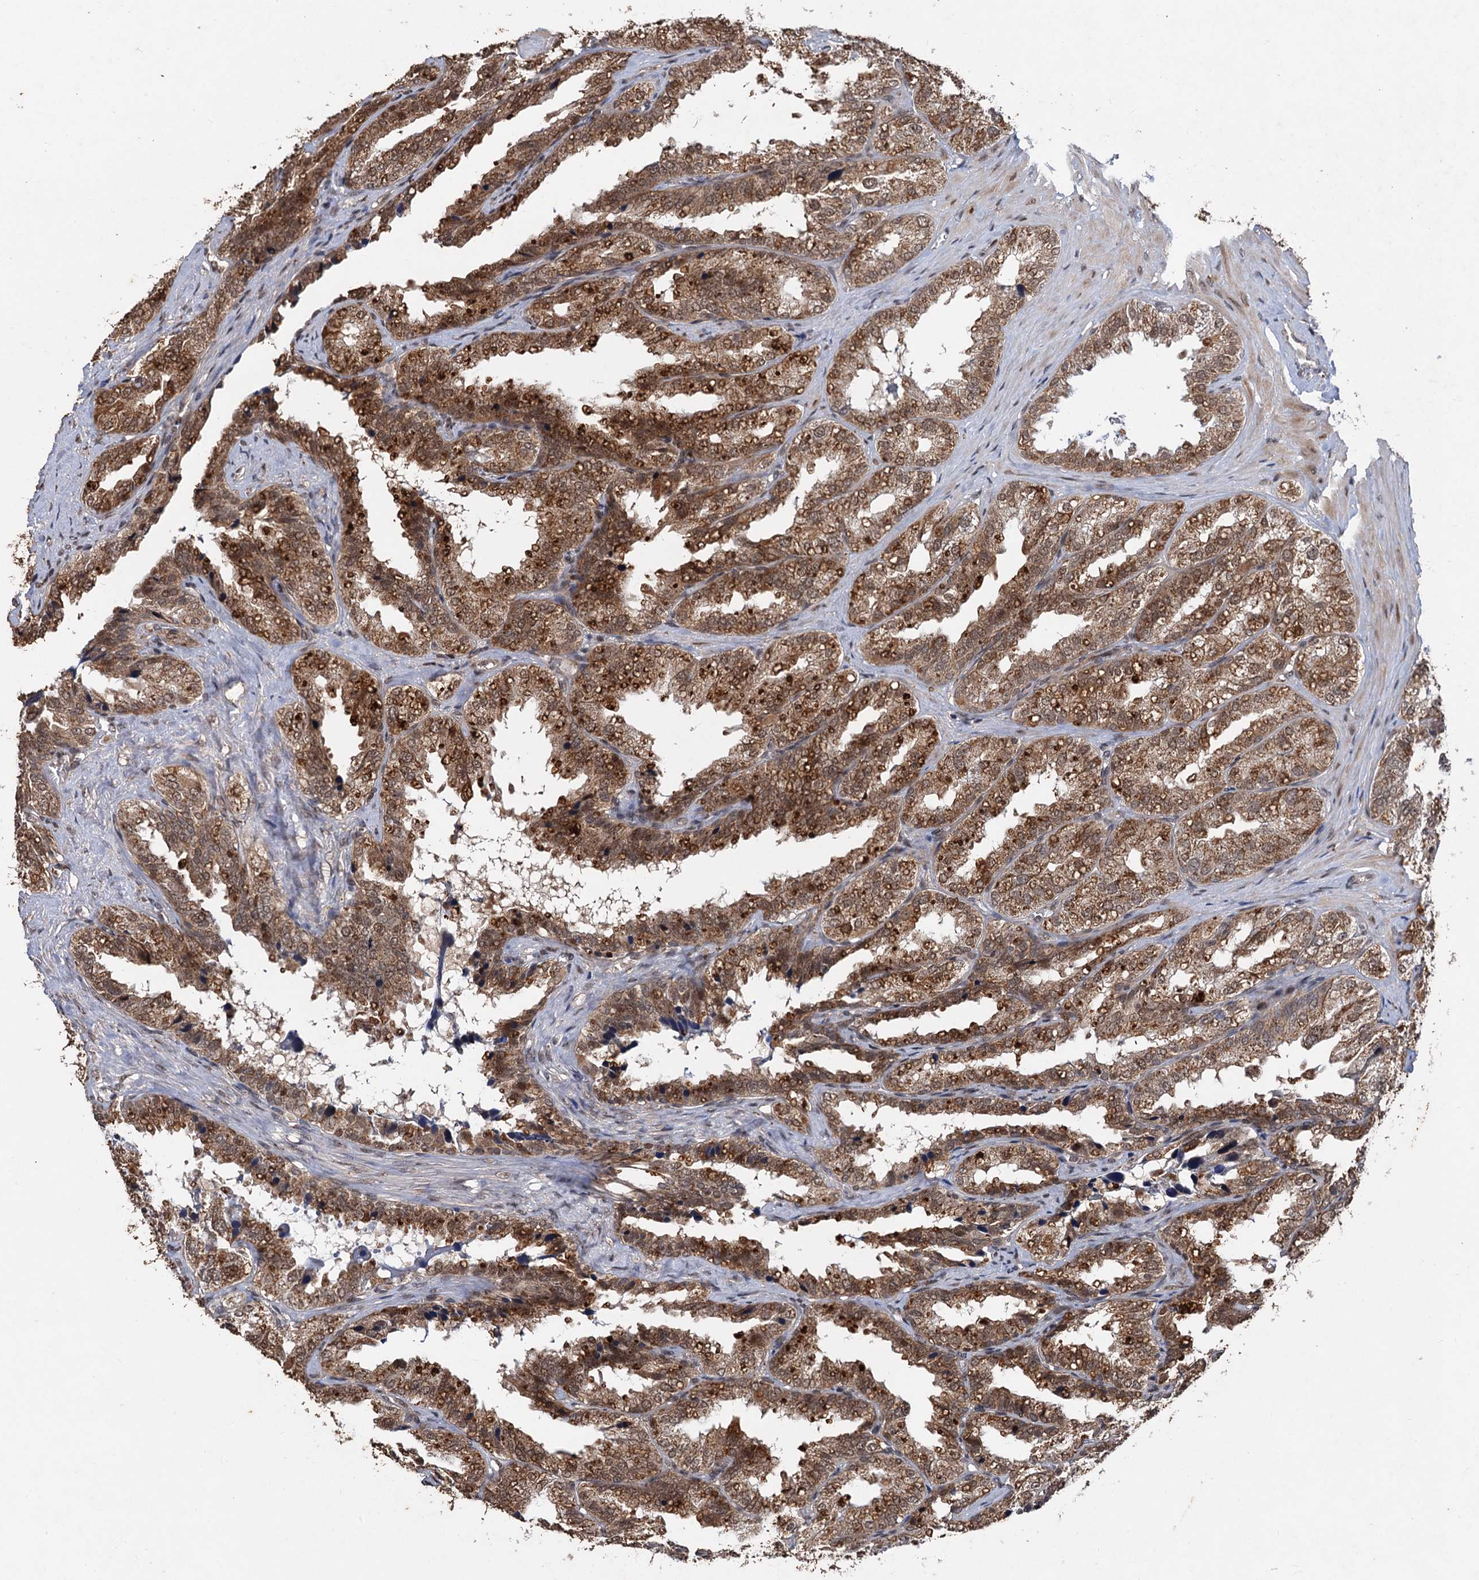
{"staining": {"intensity": "moderate", "quantity": ">75%", "location": "cytoplasmic/membranous,nuclear"}, "tissue": "seminal vesicle", "cell_type": "Glandular cells", "image_type": "normal", "snomed": [{"axis": "morphology", "description": "Normal tissue, NOS"}, {"axis": "topography", "description": "Prostate"}, {"axis": "topography", "description": "Seminal veicle"}], "caption": "Unremarkable seminal vesicle demonstrates moderate cytoplasmic/membranous,nuclear positivity in approximately >75% of glandular cells Nuclei are stained in blue..", "gene": "REP15", "patient": {"sex": "male", "age": 51}}